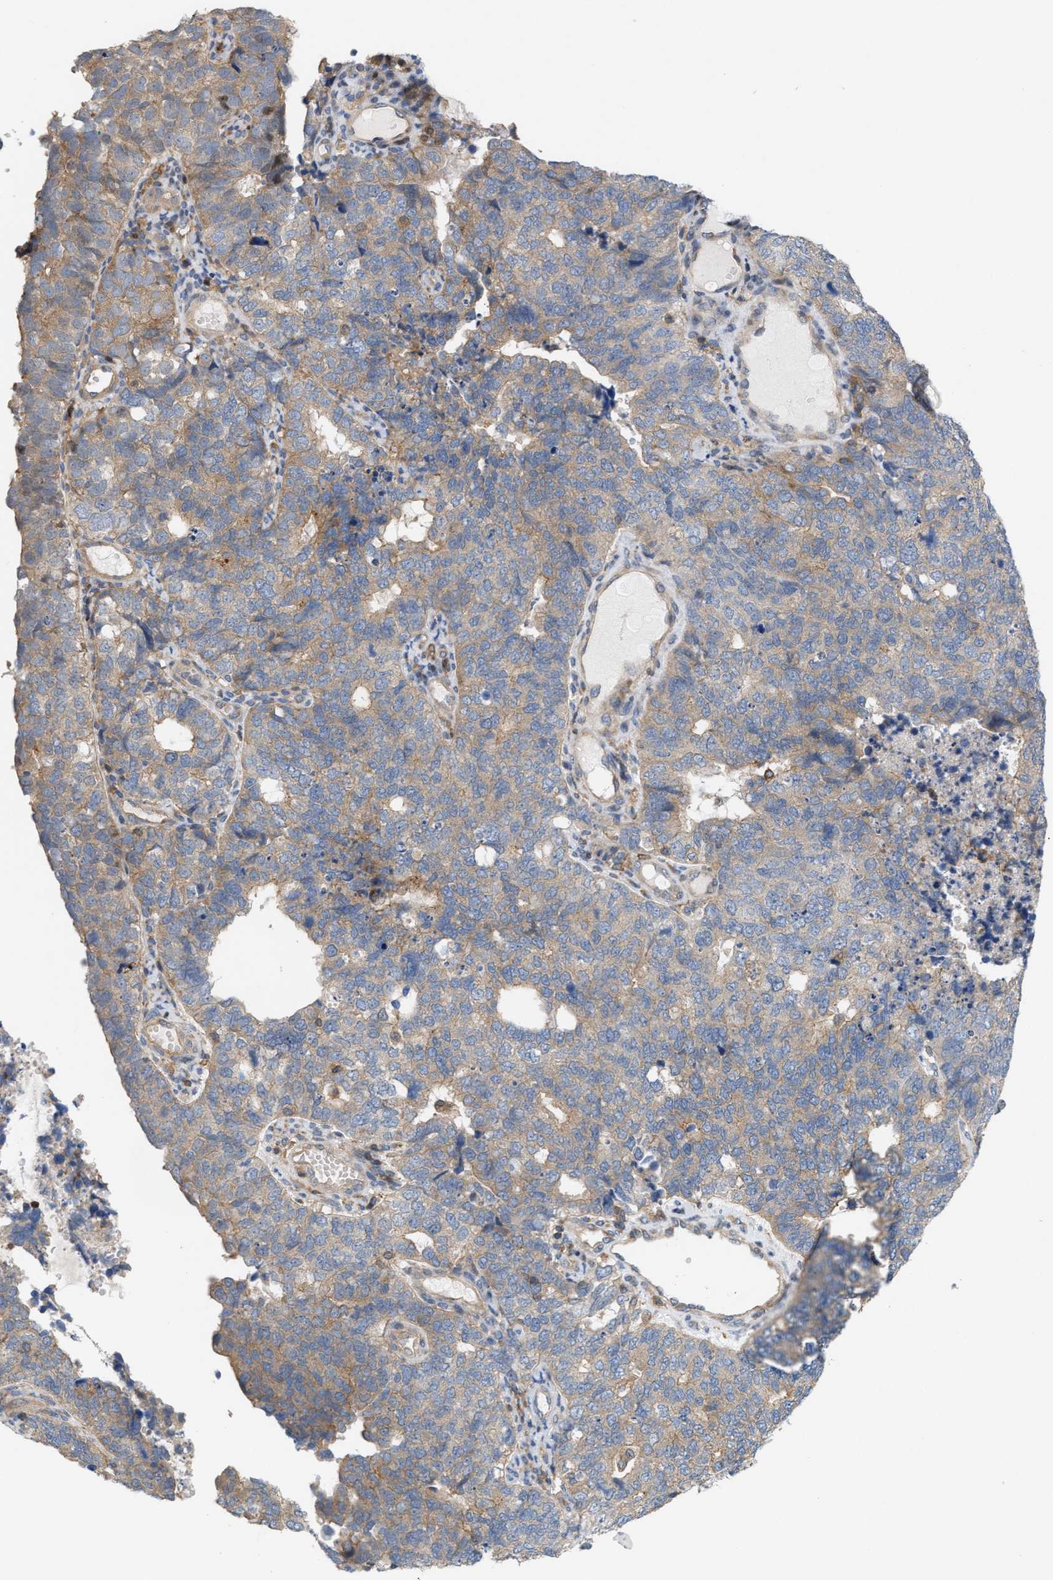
{"staining": {"intensity": "moderate", "quantity": "25%-75%", "location": "cytoplasmic/membranous"}, "tissue": "cervical cancer", "cell_type": "Tumor cells", "image_type": "cancer", "snomed": [{"axis": "morphology", "description": "Squamous cell carcinoma, NOS"}, {"axis": "topography", "description": "Cervix"}], "caption": "Tumor cells reveal moderate cytoplasmic/membranous expression in approximately 25%-75% of cells in cervical cancer (squamous cell carcinoma). The protein is shown in brown color, while the nuclei are stained blue.", "gene": "DBNL", "patient": {"sex": "female", "age": 63}}